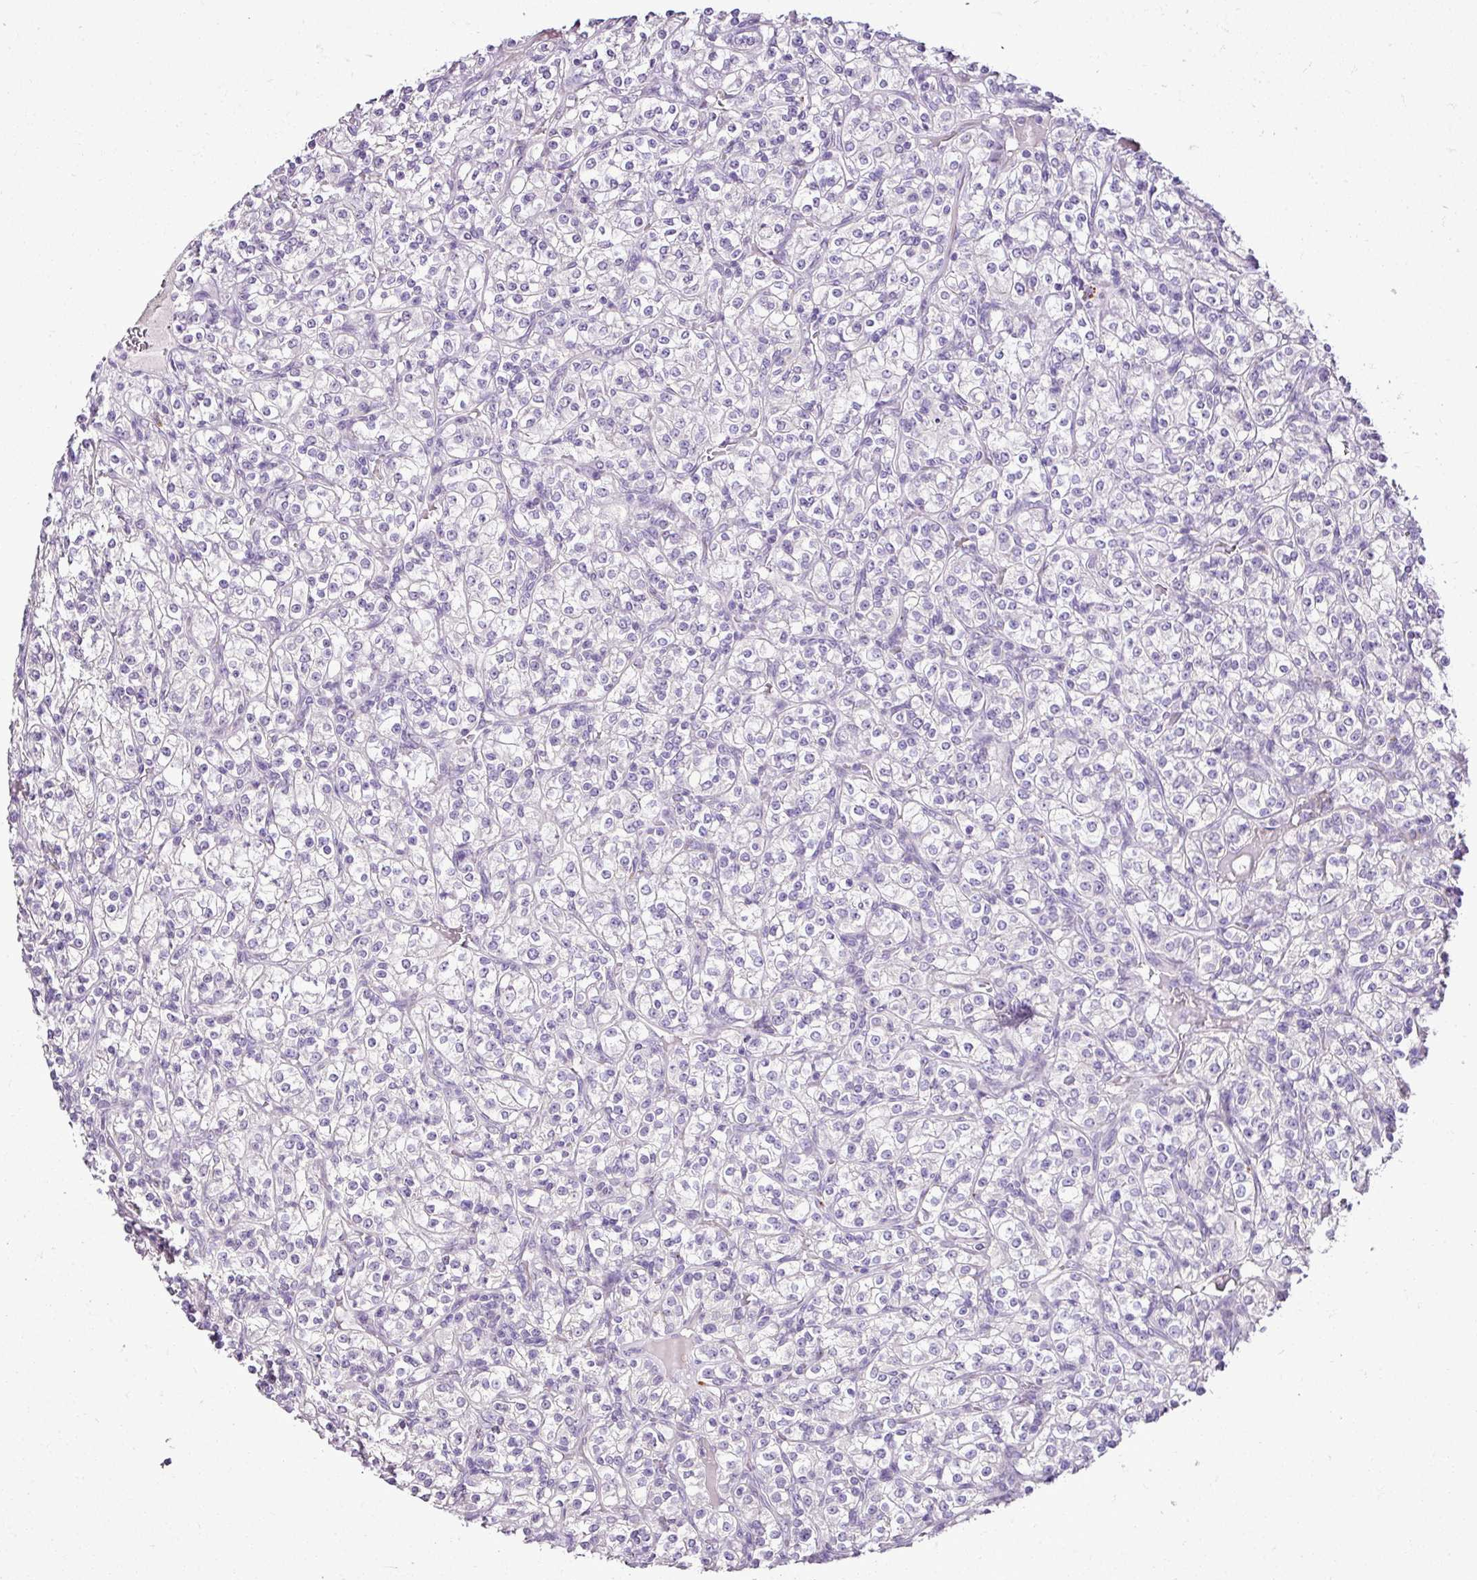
{"staining": {"intensity": "negative", "quantity": "none", "location": "none"}, "tissue": "renal cancer", "cell_type": "Tumor cells", "image_type": "cancer", "snomed": [{"axis": "morphology", "description": "Adenocarcinoma, NOS"}, {"axis": "topography", "description": "Kidney"}], "caption": "IHC histopathology image of renal adenocarcinoma stained for a protein (brown), which demonstrates no expression in tumor cells.", "gene": "ESR1", "patient": {"sex": "male", "age": 77}}